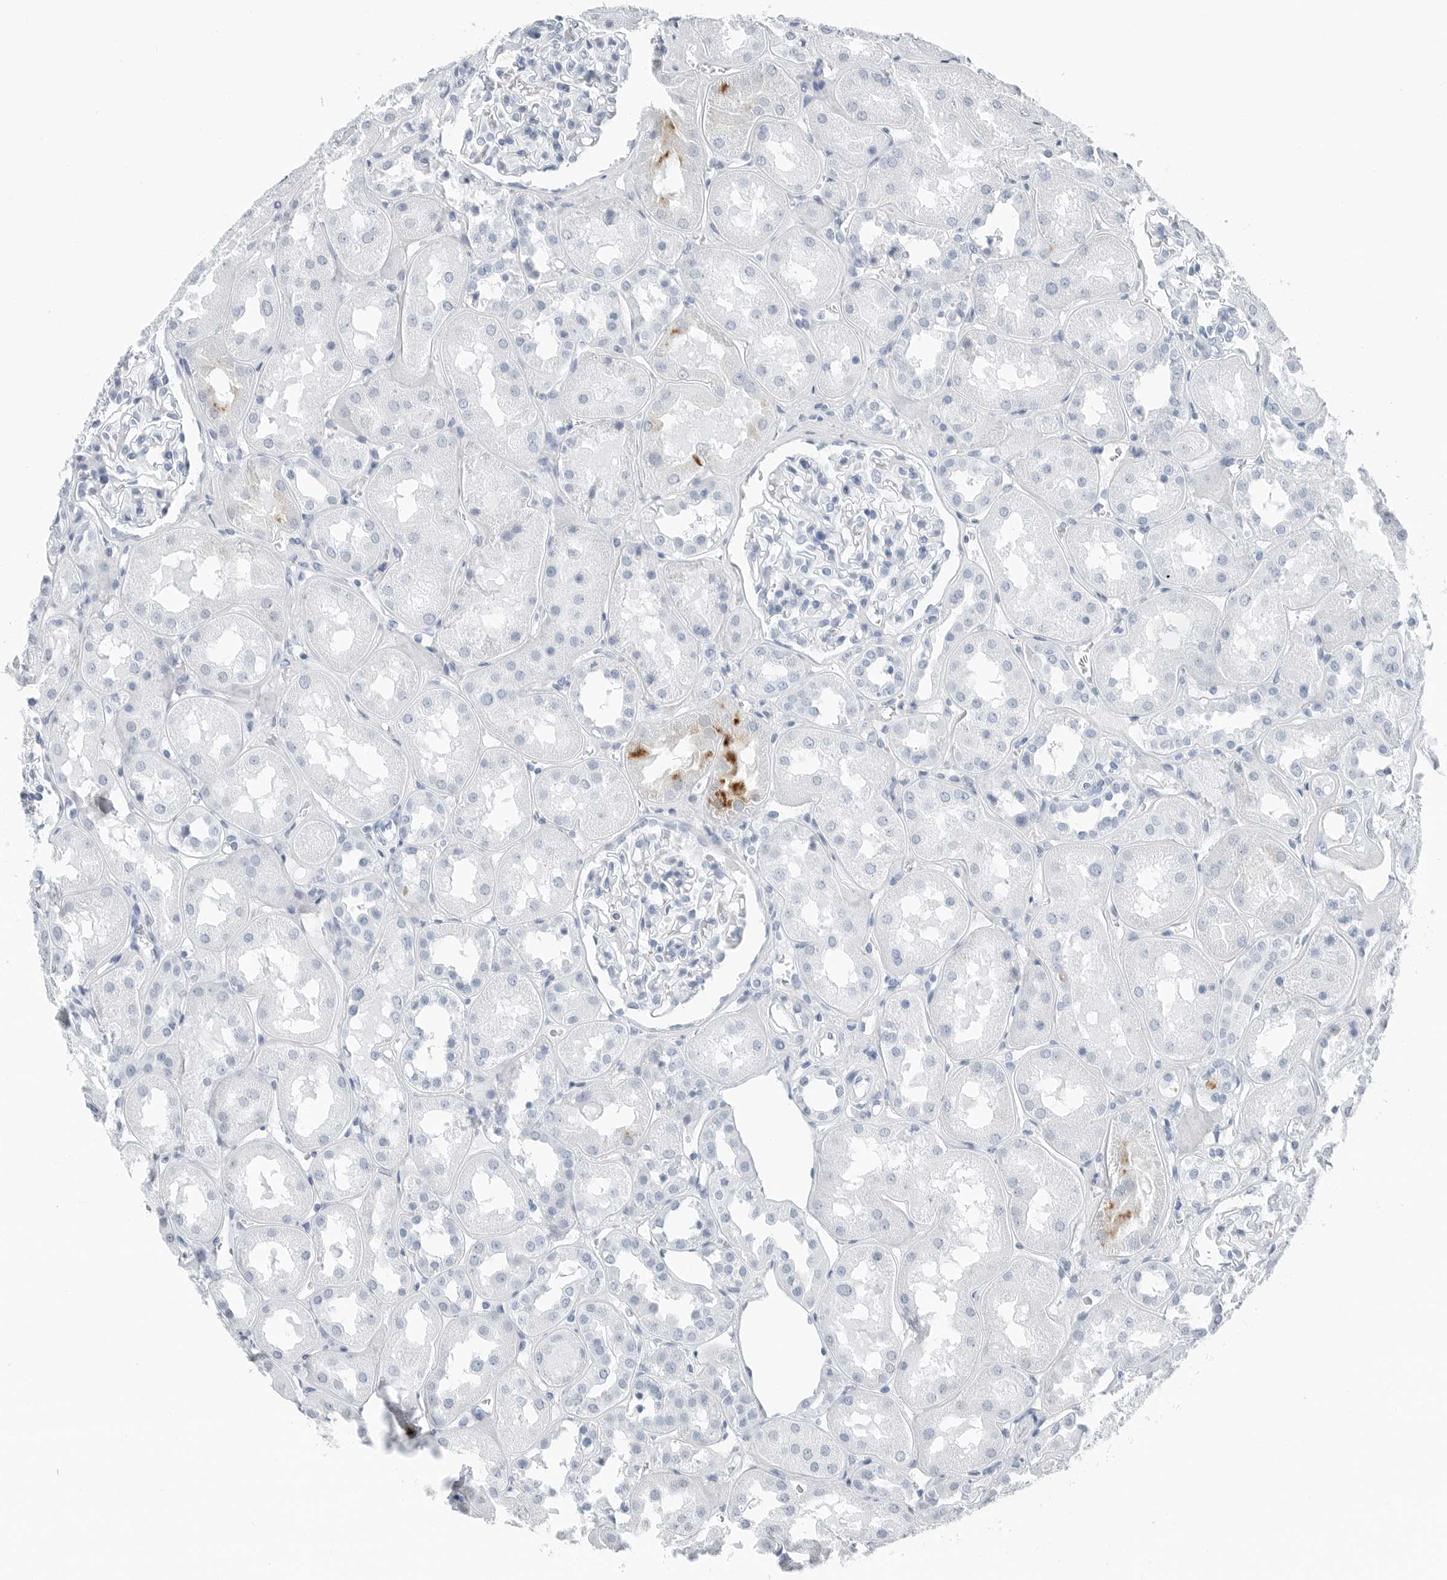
{"staining": {"intensity": "negative", "quantity": "none", "location": "none"}, "tissue": "kidney", "cell_type": "Cells in glomeruli", "image_type": "normal", "snomed": [{"axis": "morphology", "description": "Normal tissue, NOS"}, {"axis": "topography", "description": "Kidney"}], "caption": "Immunohistochemistry (IHC) photomicrograph of unremarkable kidney: human kidney stained with DAB (3,3'-diaminobenzidine) displays no significant protein positivity in cells in glomeruli.", "gene": "SLPI", "patient": {"sex": "male", "age": 70}}